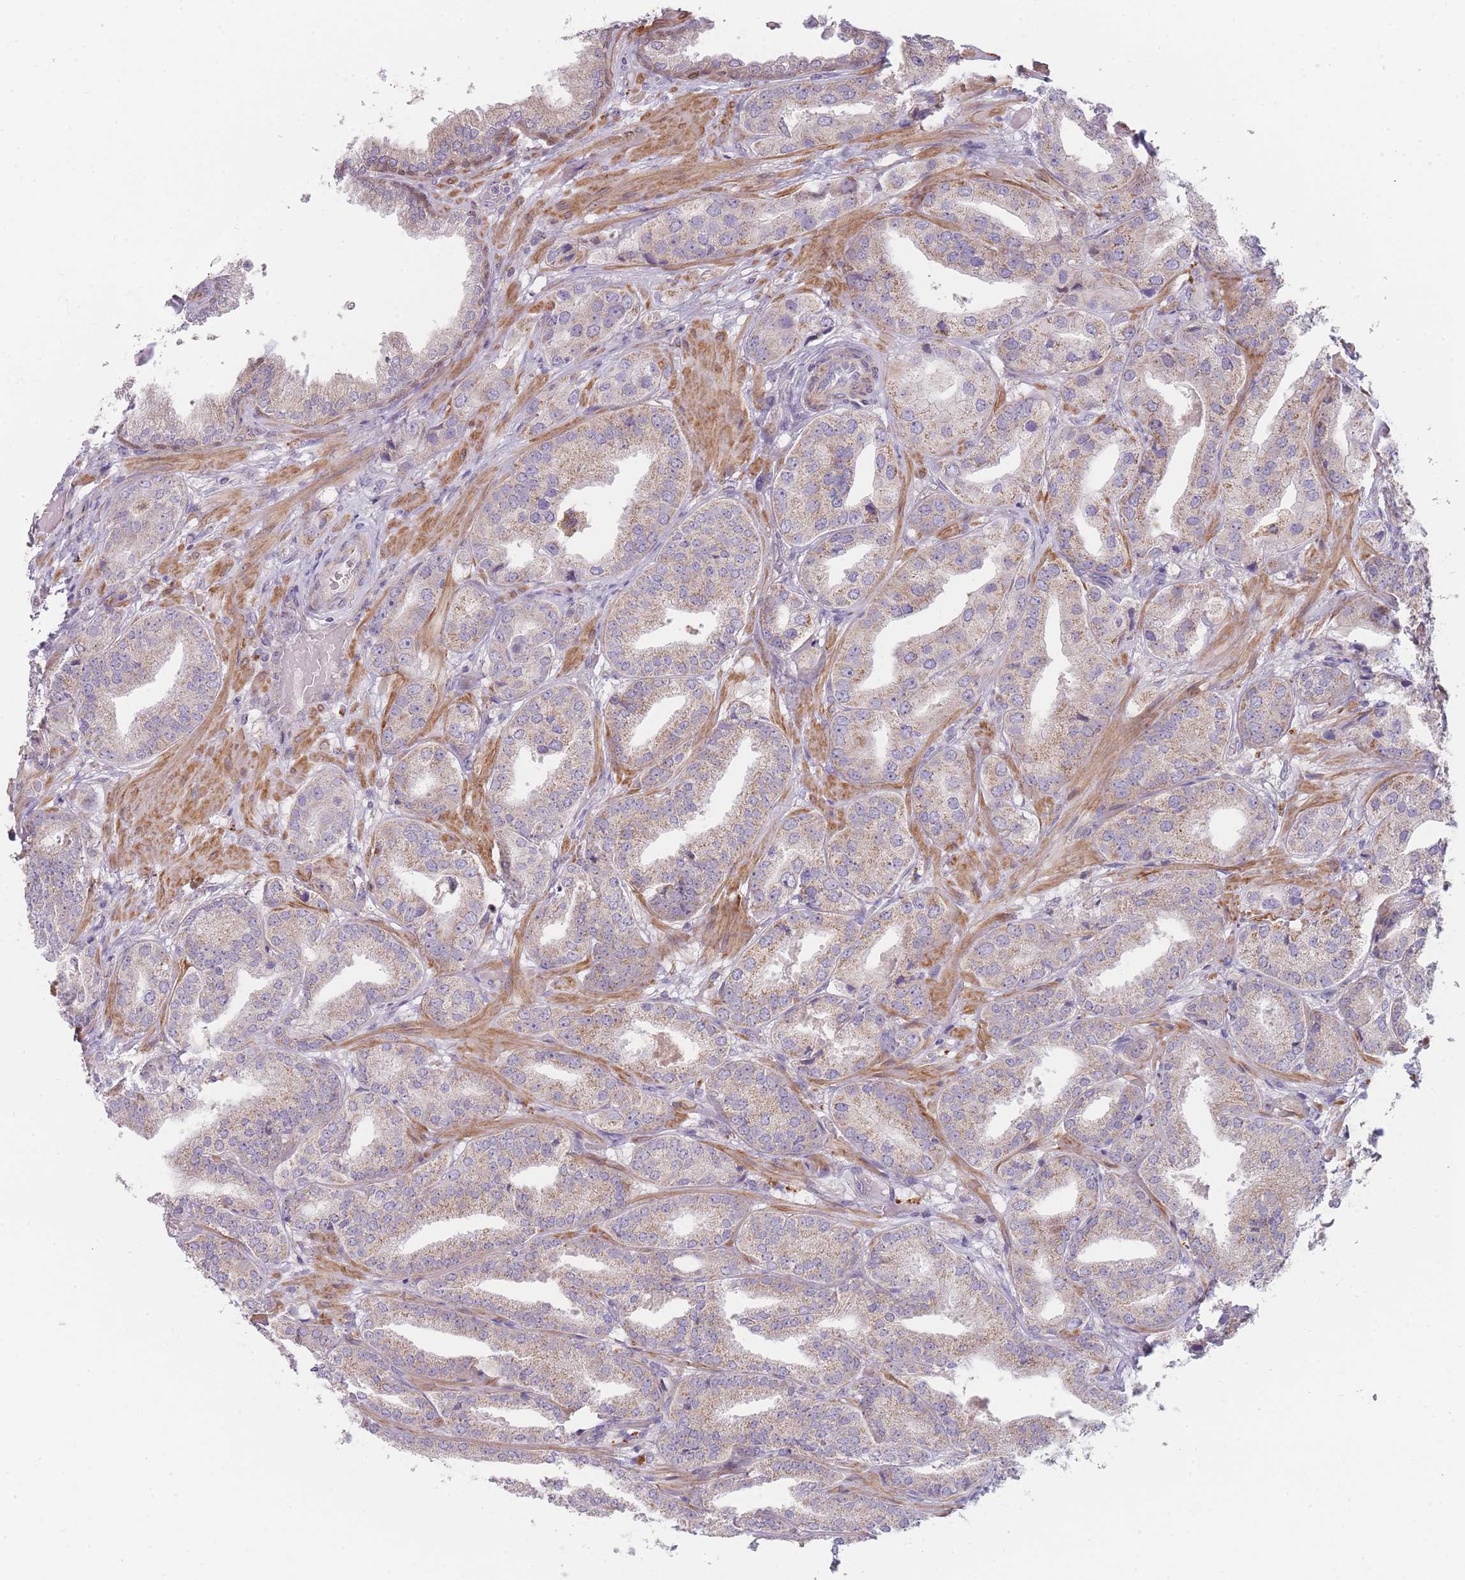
{"staining": {"intensity": "weak", "quantity": ">75%", "location": "cytoplasmic/membranous"}, "tissue": "prostate cancer", "cell_type": "Tumor cells", "image_type": "cancer", "snomed": [{"axis": "morphology", "description": "Adenocarcinoma, High grade"}, {"axis": "topography", "description": "Prostate"}], "caption": "Immunohistochemistry (IHC) of prostate cancer (high-grade adenocarcinoma) demonstrates low levels of weak cytoplasmic/membranous expression in about >75% of tumor cells.", "gene": "SMPD4", "patient": {"sex": "male", "age": 63}}